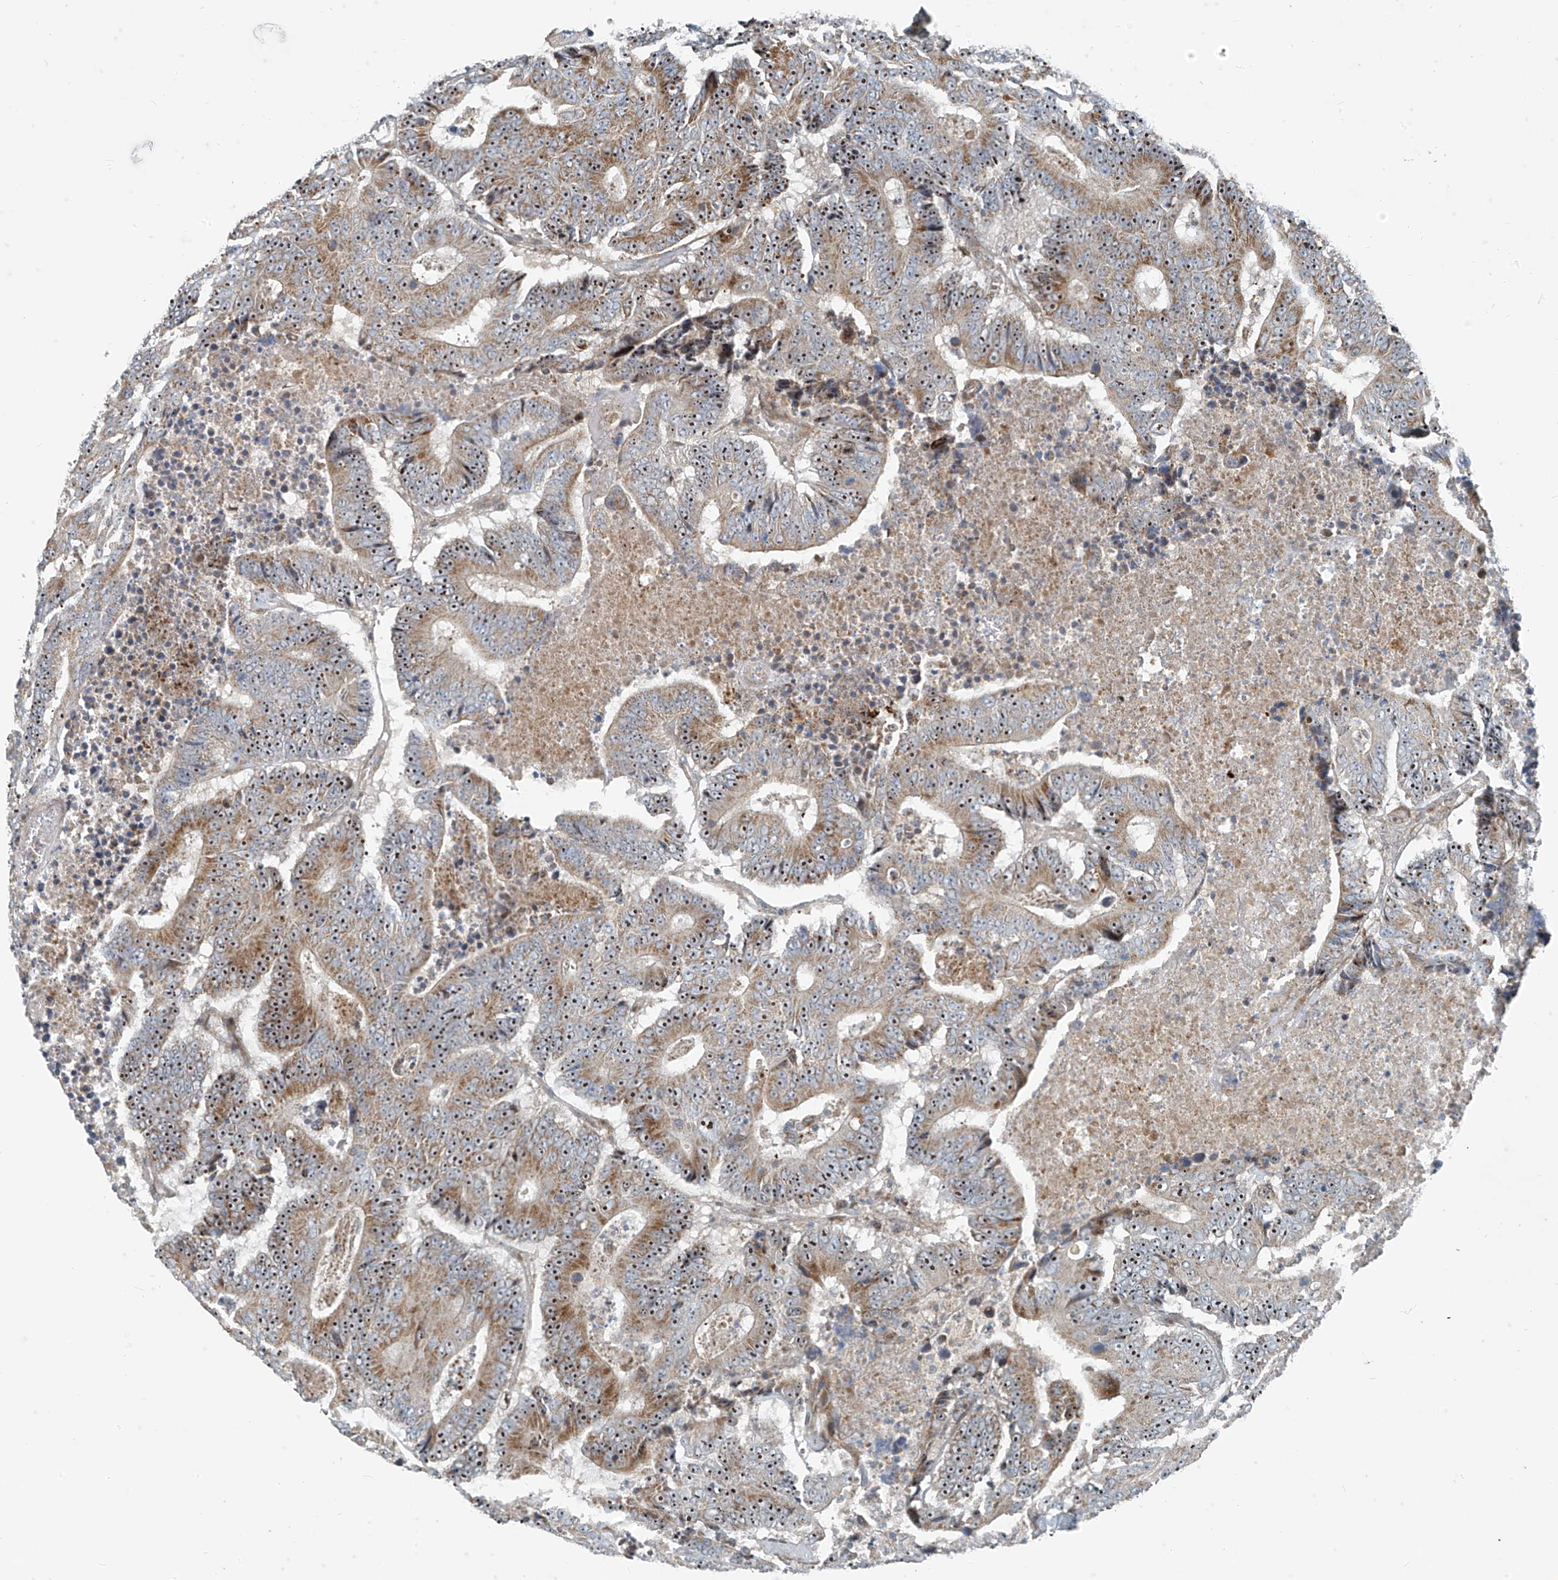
{"staining": {"intensity": "moderate", "quantity": ">75%", "location": "cytoplasmic/membranous,nuclear"}, "tissue": "colorectal cancer", "cell_type": "Tumor cells", "image_type": "cancer", "snomed": [{"axis": "morphology", "description": "Adenocarcinoma, NOS"}, {"axis": "topography", "description": "Colon"}], "caption": "Protein staining exhibits moderate cytoplasmic/membranous and nuclear staining in about >75% of tumor cells in colorectal cancer.", "gene": "PPCS", "patient": {"sex": "male", "age": 83}}